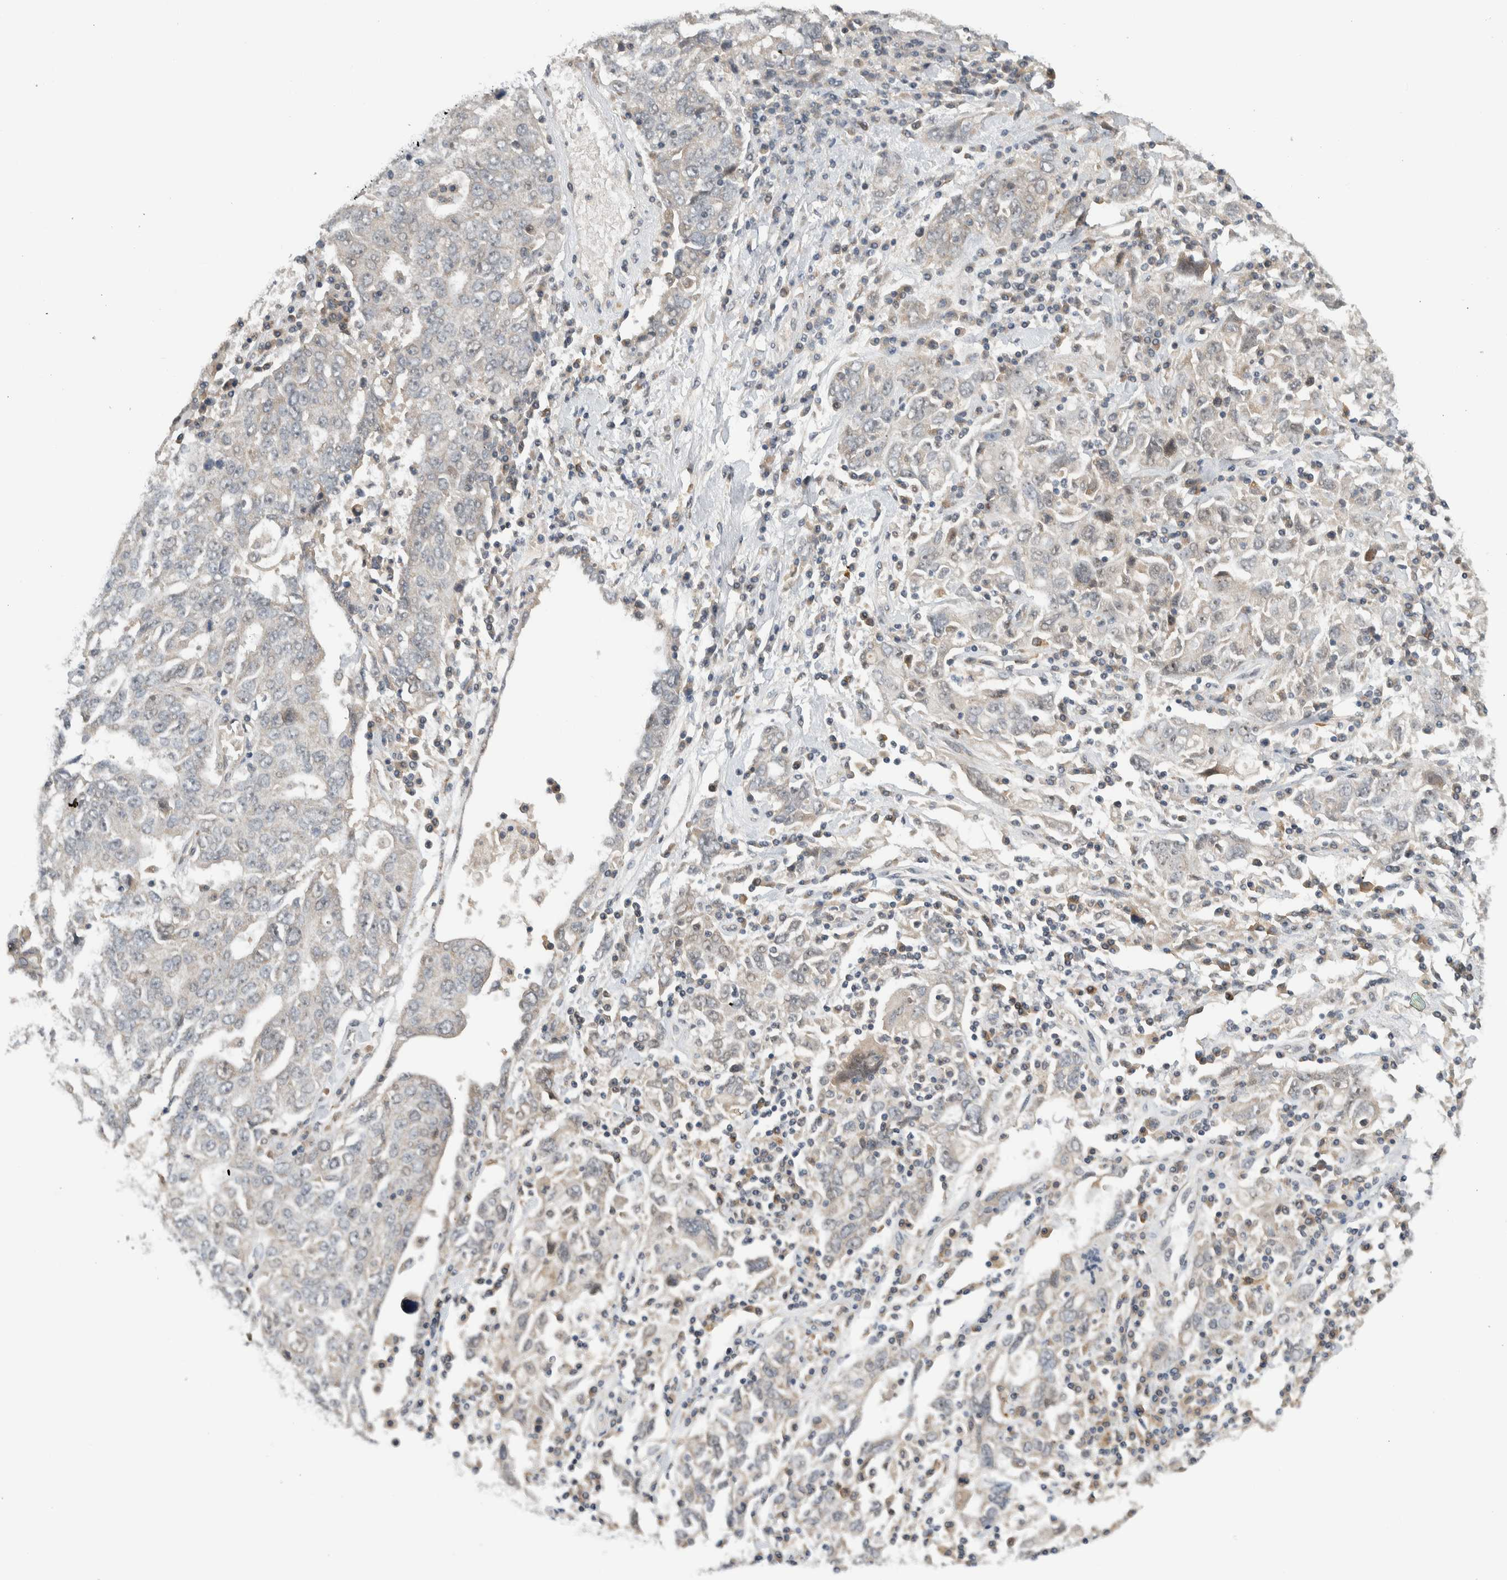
{"staining": {"intensity": "negative", "quantity": "none", "location": "none"}, "tissue": "ovarian cancer", "cell_type": "Tumor cells", "image_type": "cancer", "snomed": [{"axis": "morphology", "description": "Carcinoma, endometroid"}, {"axis": "topography", "description": "Ovary"}], "caption": "Tumor cells are negative for protein expression in human ovarian cancer (endometroid carcinoma).", "gene": "MPRIP", "patient": {"sex": "female", "age": 62}}